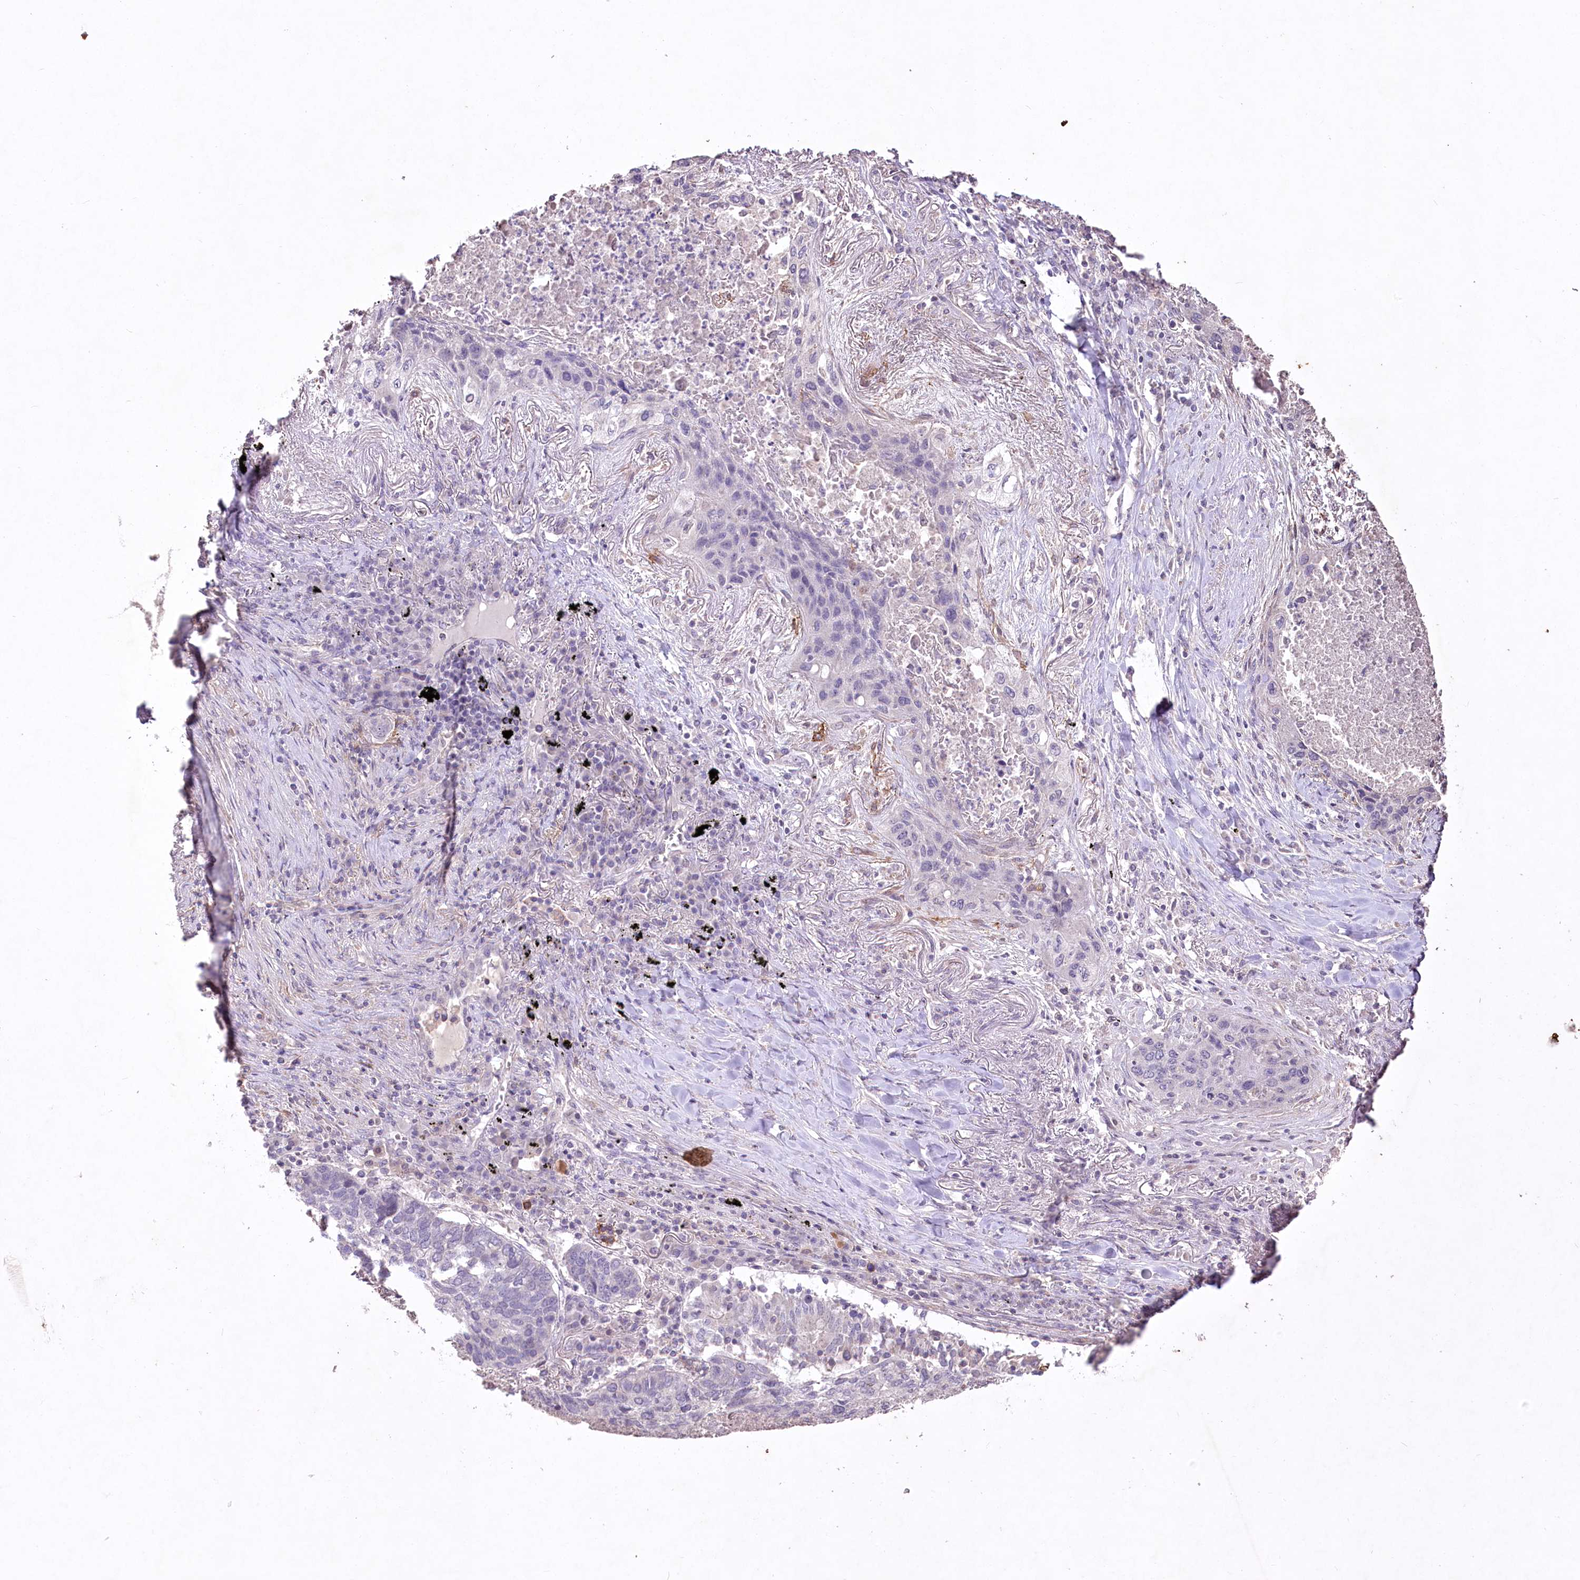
{"staining": {"intensity": "negative", "quantity": "none", "location": "none"}, "tissue": "lung cancer", "cell_type": "Tumor cells", "image_type": "cancer", "snomed": [{"axis": "morphology", "description": "Squamous cell carcinoma, NOS"}, {"axis": "topography", "description": "Lung"}], "caption": "Immunohistochemistry of squamous cell carcinoma (lung) exhibits no expression in tumor cells. The staining was performed using DAB to visualize the protein expression in brown, while the nuclei were stained in blue with hematoxylin (Magnification: 20x).", "gene": "ENPP1", "patient": {"sex": "female", "age": 63}}